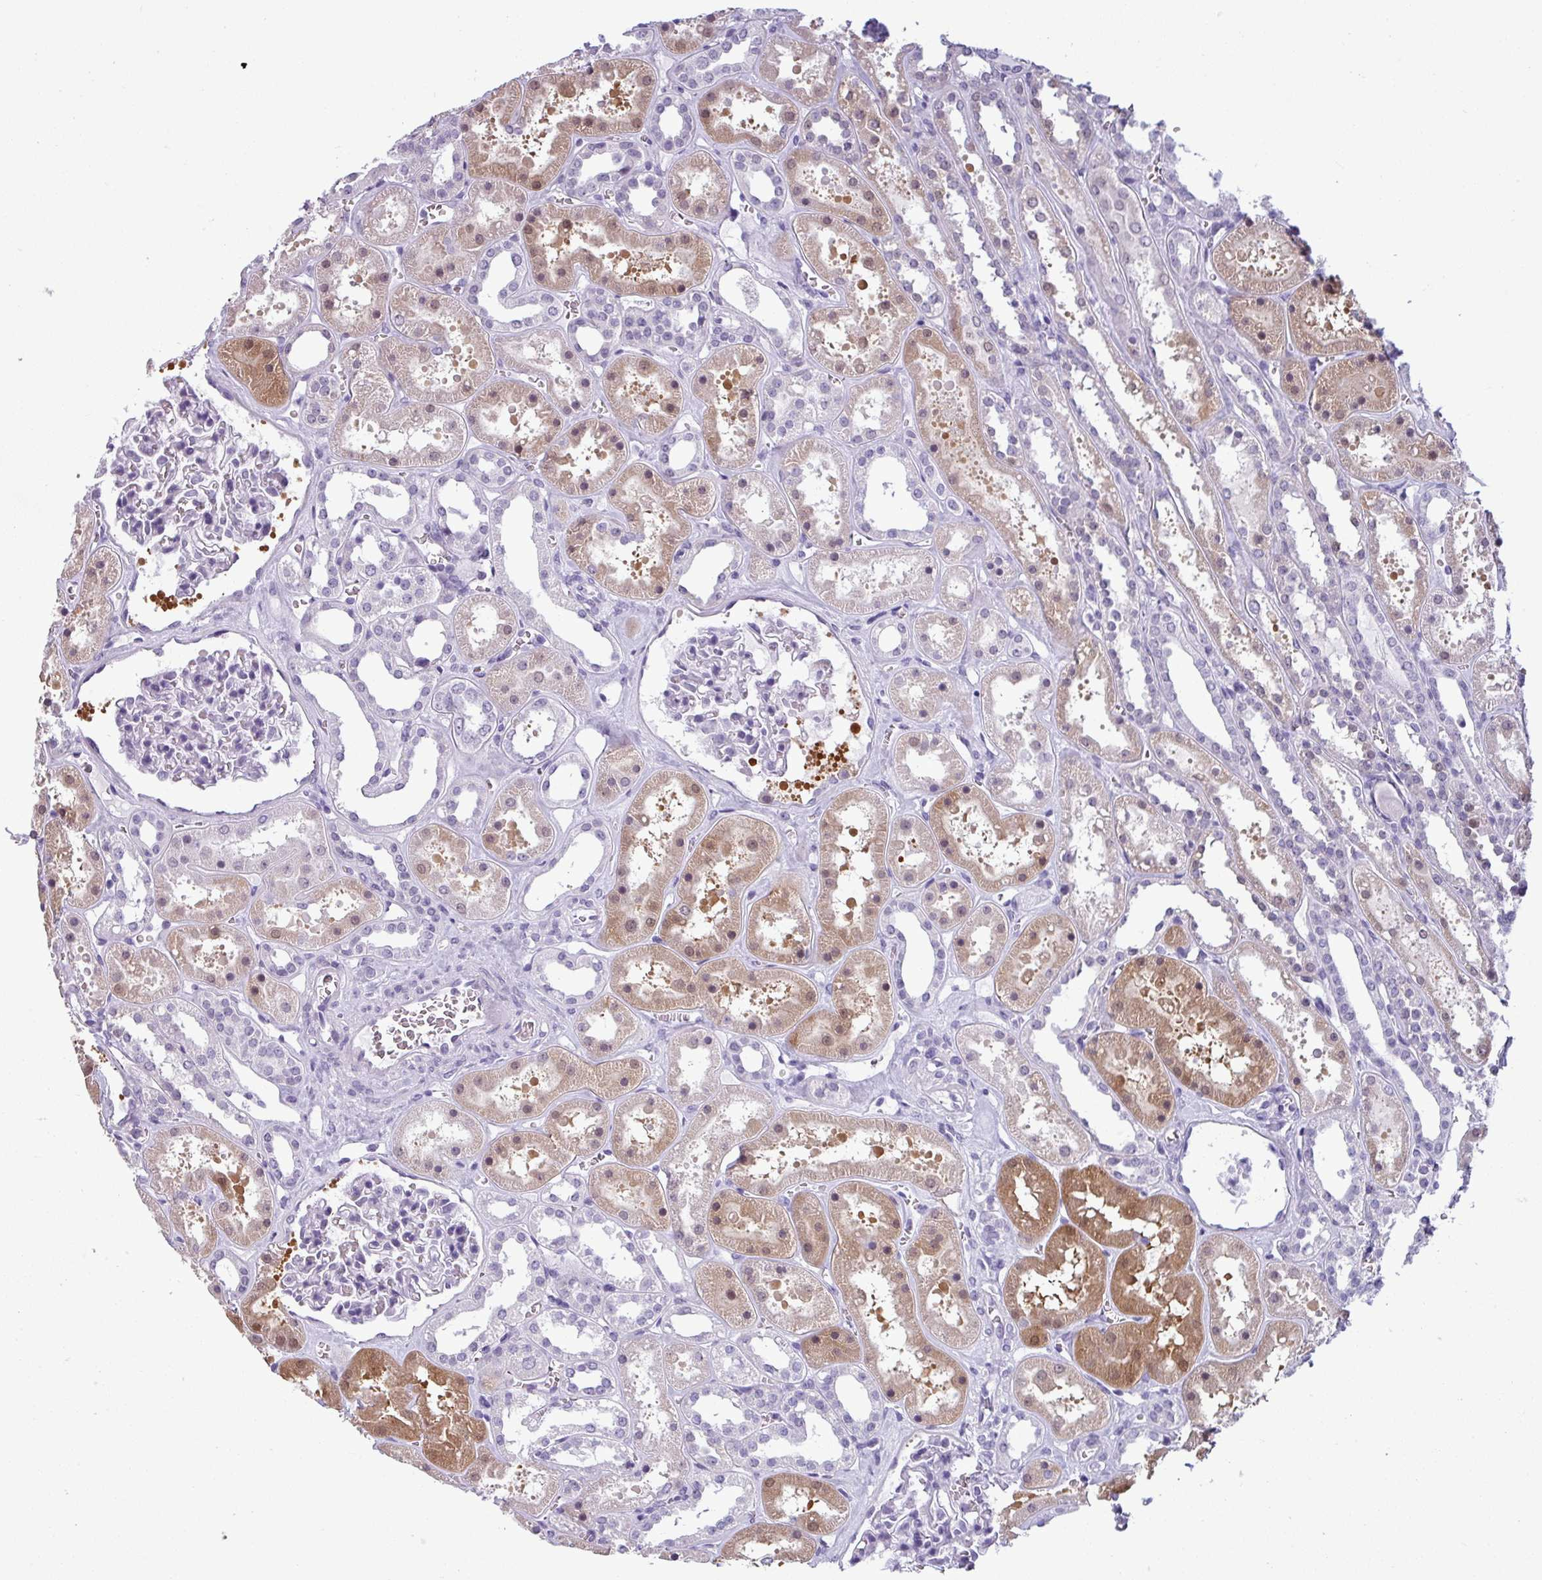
{"staining": {"intensity": "negative", "quantity": "none", "location": "none"}, "tissue": "kidney", "cell_type": "Cells in glomeruli", "image_type": "normal", "snomed": [{"axis": "morphology", "description": "Normal tissue, NOS"}, {"axis": "topography", "description": "Kidney"}], "caption": "Immunohistochemistry (IHC) of benign human kidney shows no staining in cells in glomeruli.", "gene": "SRGAP1", "patient": {"sex": "female", "age": 41}}